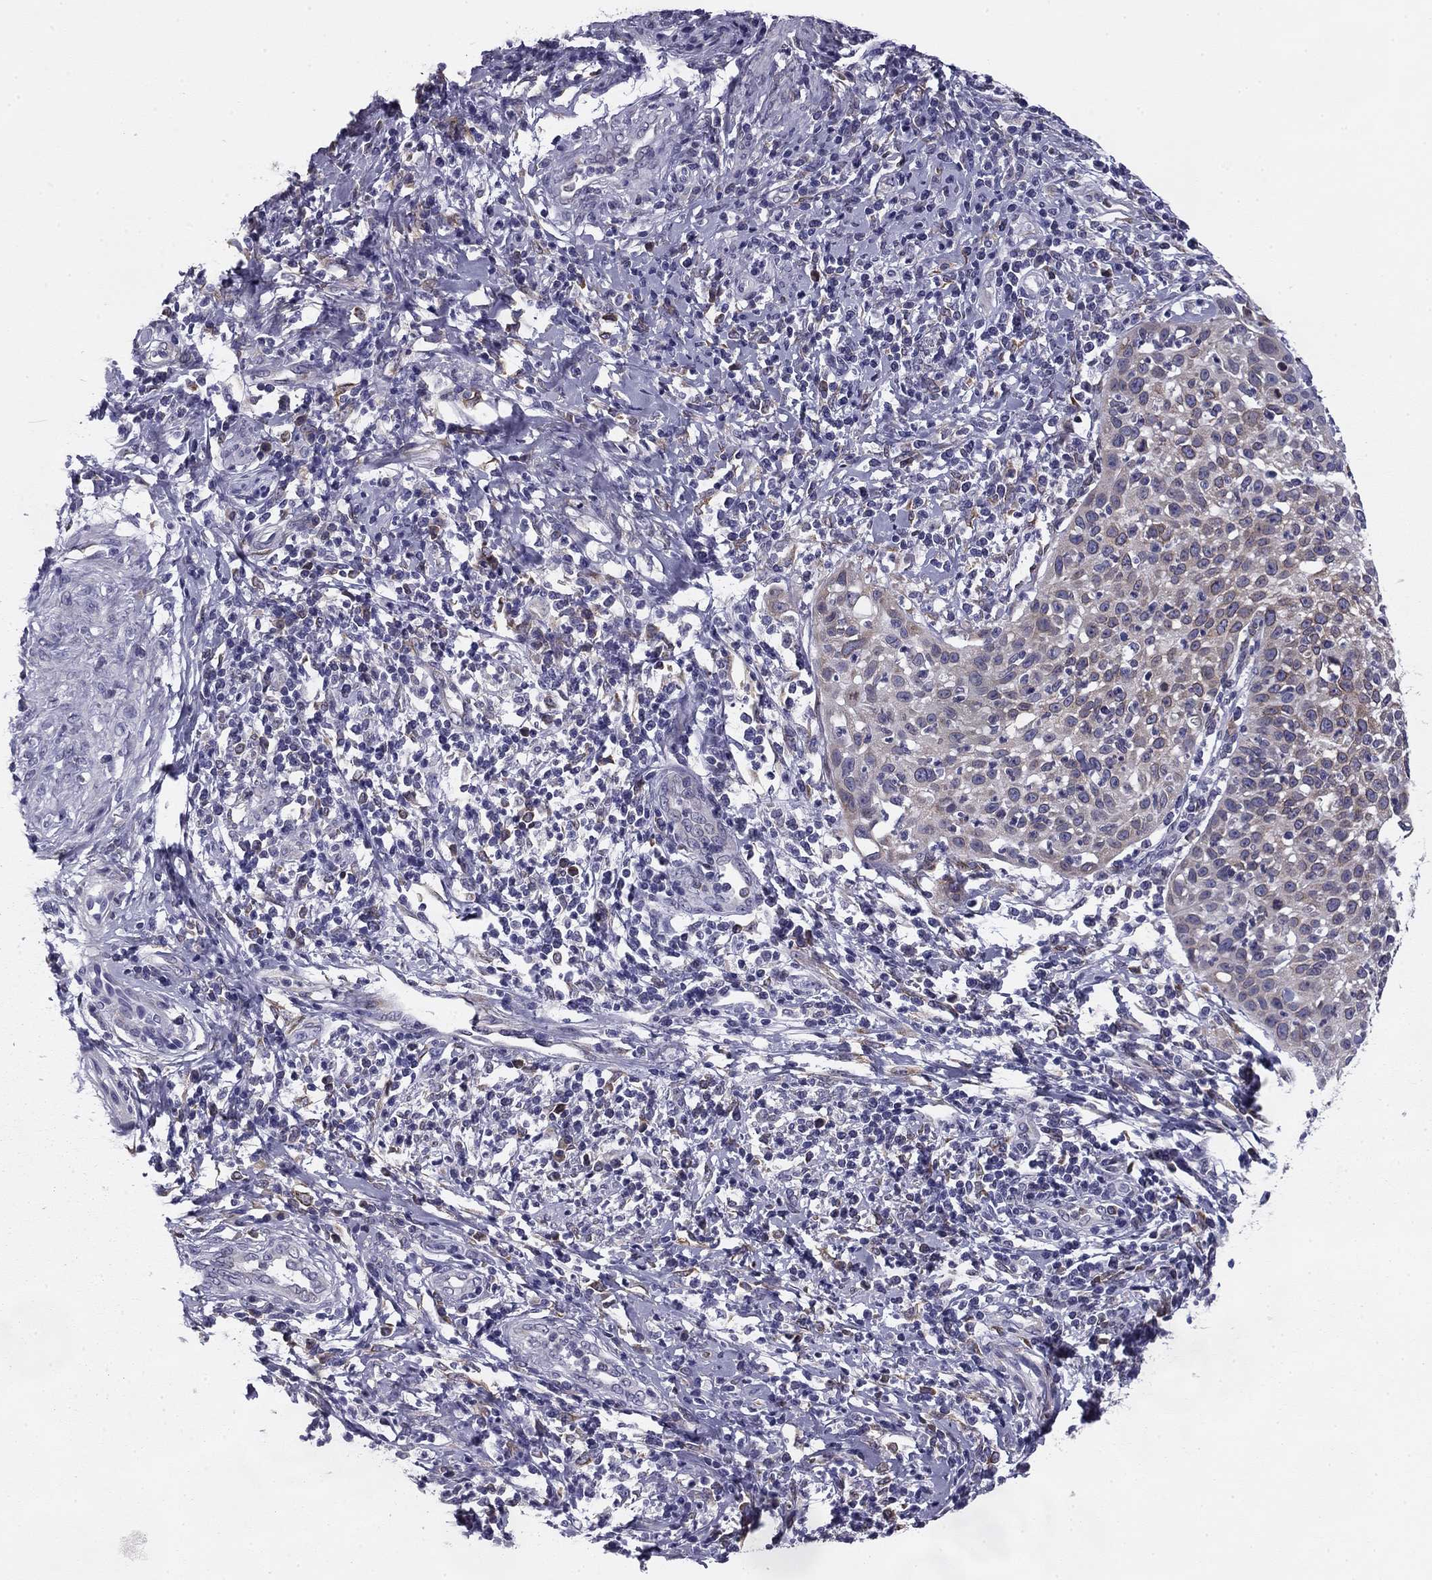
{"staining": {"intensity": "weak", "quantity": "<25%", "location": "cytoplasmic/membranous"}, "tissue": "cervical cancer", "cell_type": "Tumor cells", "image_type": "cancer", "snomed": [{"axis": "morphology", "description": "Squamous cell carcinoma, NOS"}, {"axis": "topography", "description": "Cervix"}], "caption": "A high-resolution image shows immunohistochemistry staining of cervical cancer, which reveals no significant positivity in tumor cells.", "gene": "TMED3", "patient": {"sex": "female", "age": 26}}